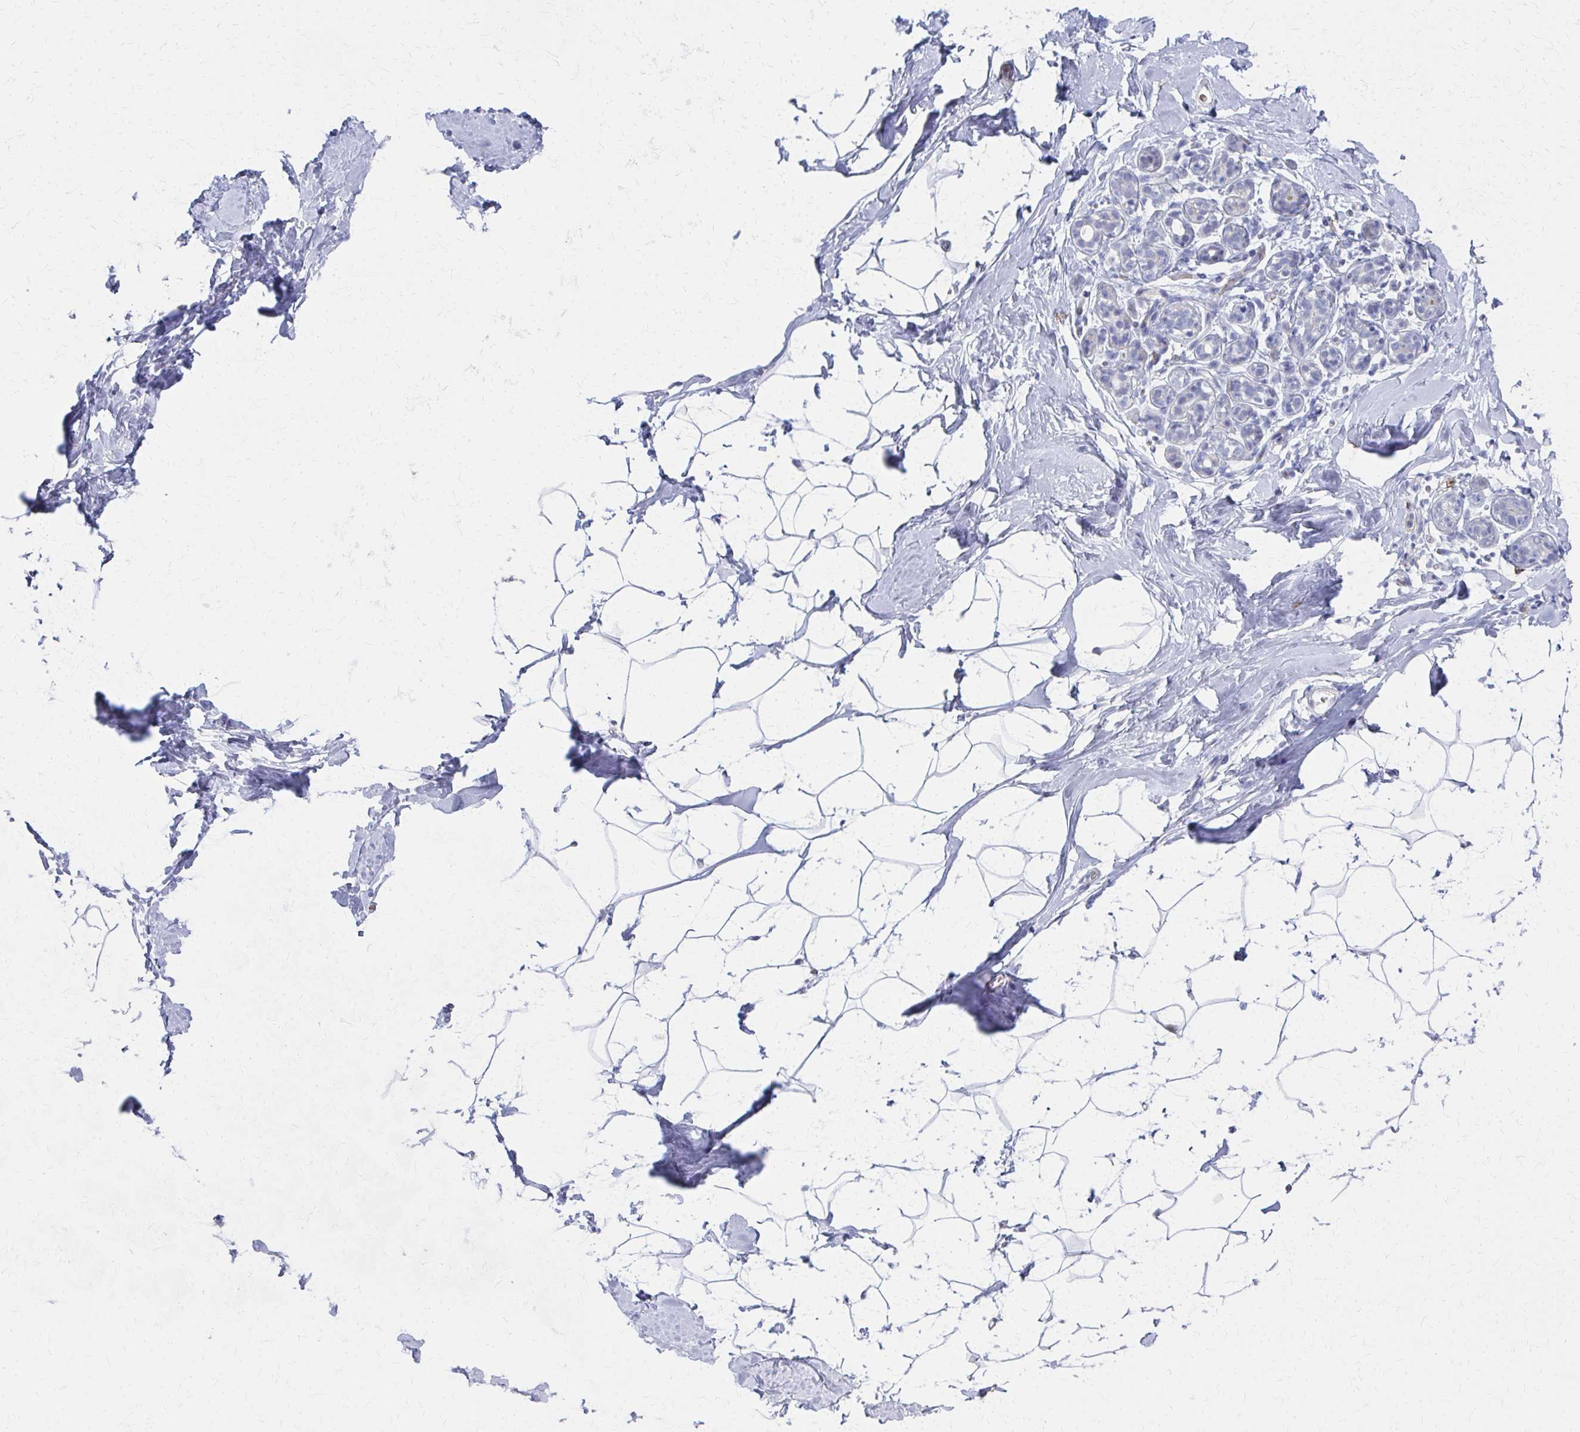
{"staining": {"intensity": "negative", "quantity": "none", "location": "none"}, "tissue": "breast", "cell_type": "Adipocytes", "image_type": "normal", "snomed": [{"axis": "morphology", "description": "Normal tissue, NOS"}, {"axis": "topography", "description": "Breast"}], "caption": "Breast stained for a protein using immunohistochemistry shows no expression adipocytes.", "gene": "MS4A2", "patient": {"sex": "female", "age": 32}}